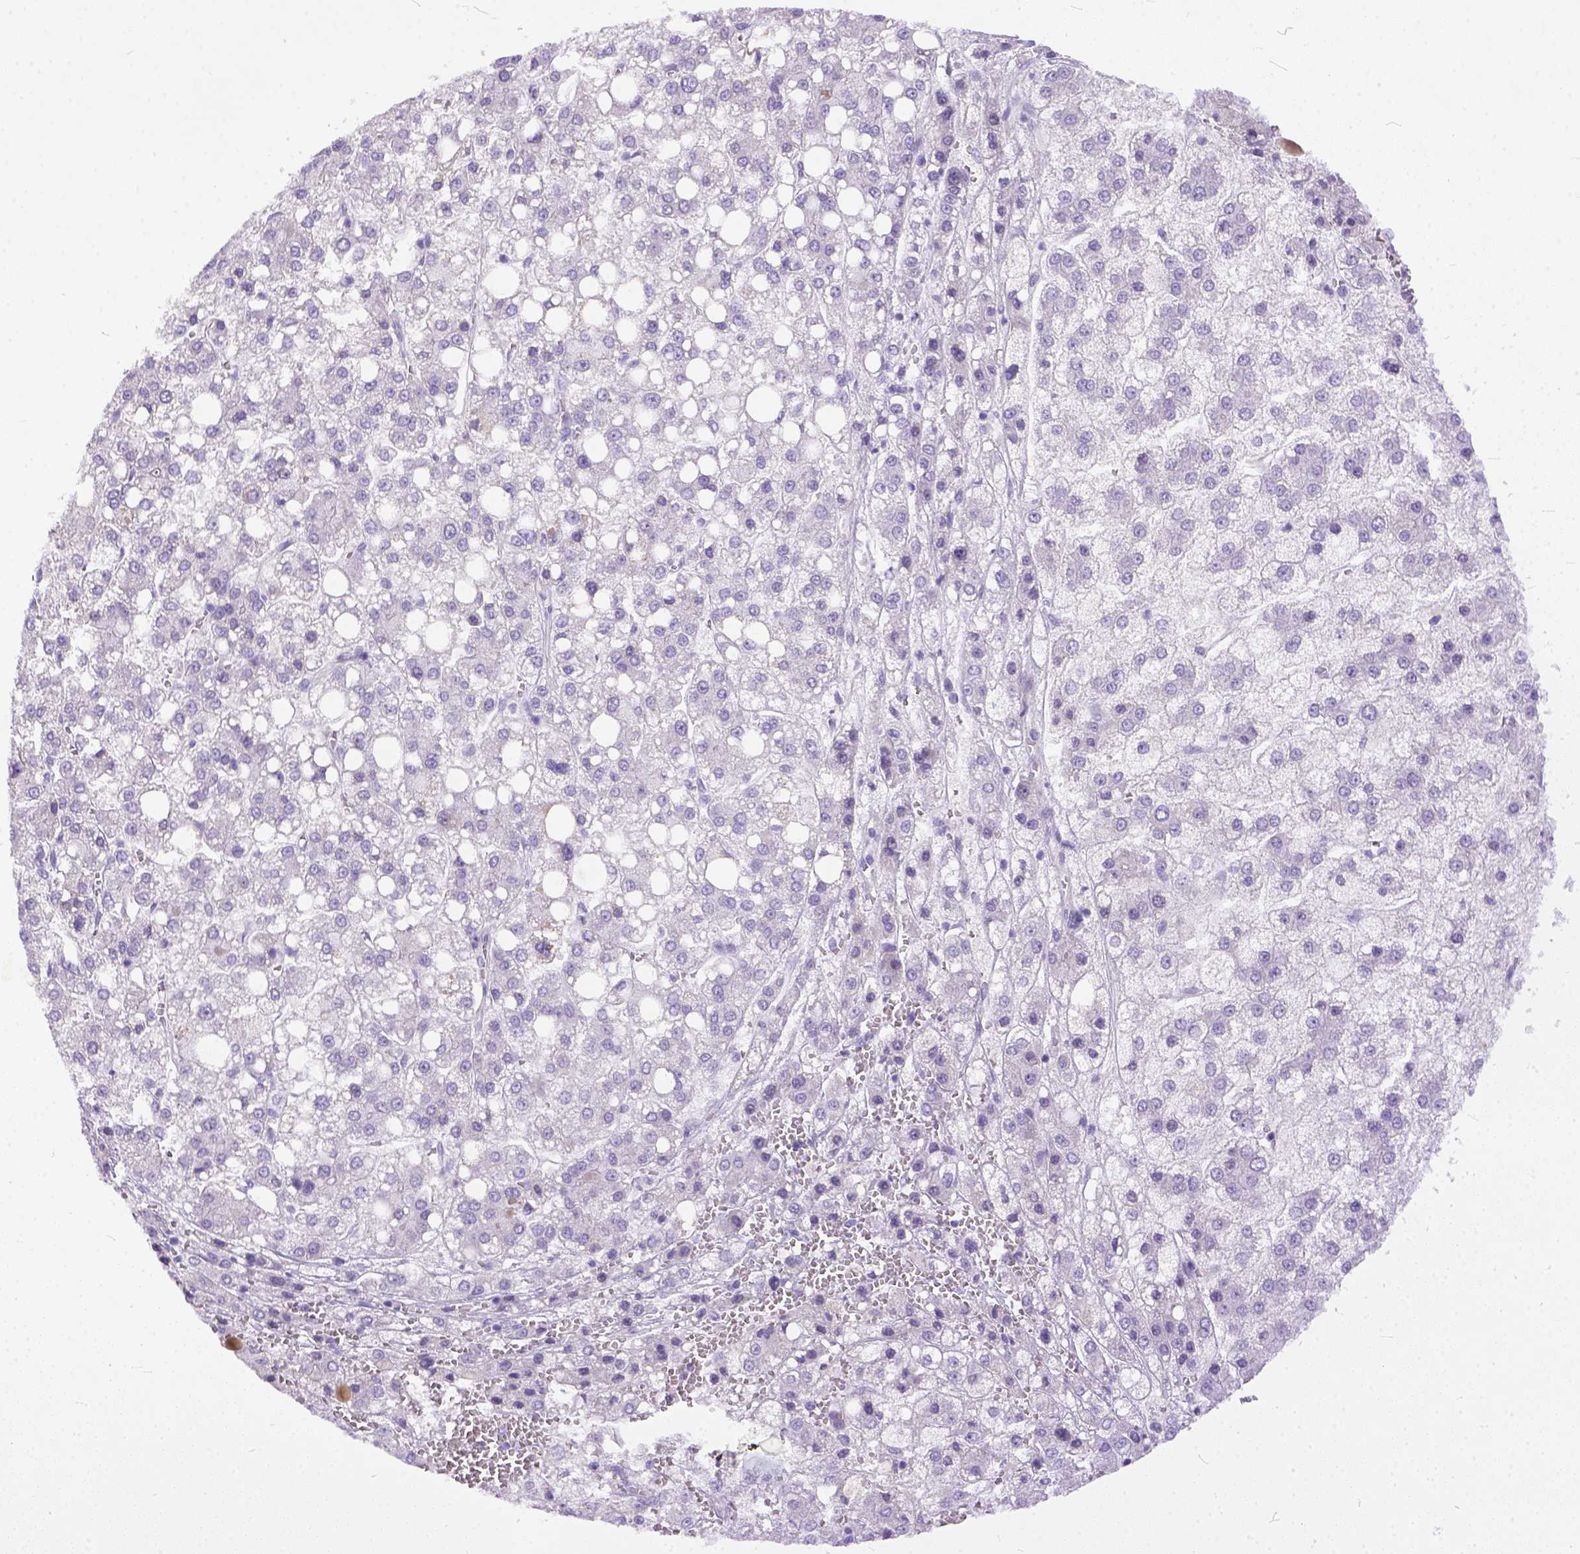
{"staining": {"intensity": "negative", "quantity": "none", "location": "none"}, "tissue": "liver cancer", "cell_type": "Tumor cells", "image_type": "cancer", "snomed": [{"axis": "morphology", "description": "Carcinoma, Hepatocellular, NOS"}, {"axis": "topography", "description": "Liver"}], "caption": "The immunohistochemistry (IHC) image has no significant staining in tumor cells of hepatocellular carcinoma (liver) tissue. The staining was performed using DAB (3,3'-diaminobenzidine) to visualize the protein expression in brown, while the nuclei were stained in blue with hematoxylin (Magnification: 20x).", "gene": "PLK5", "patient": {"sex": "male", "age": 73}}